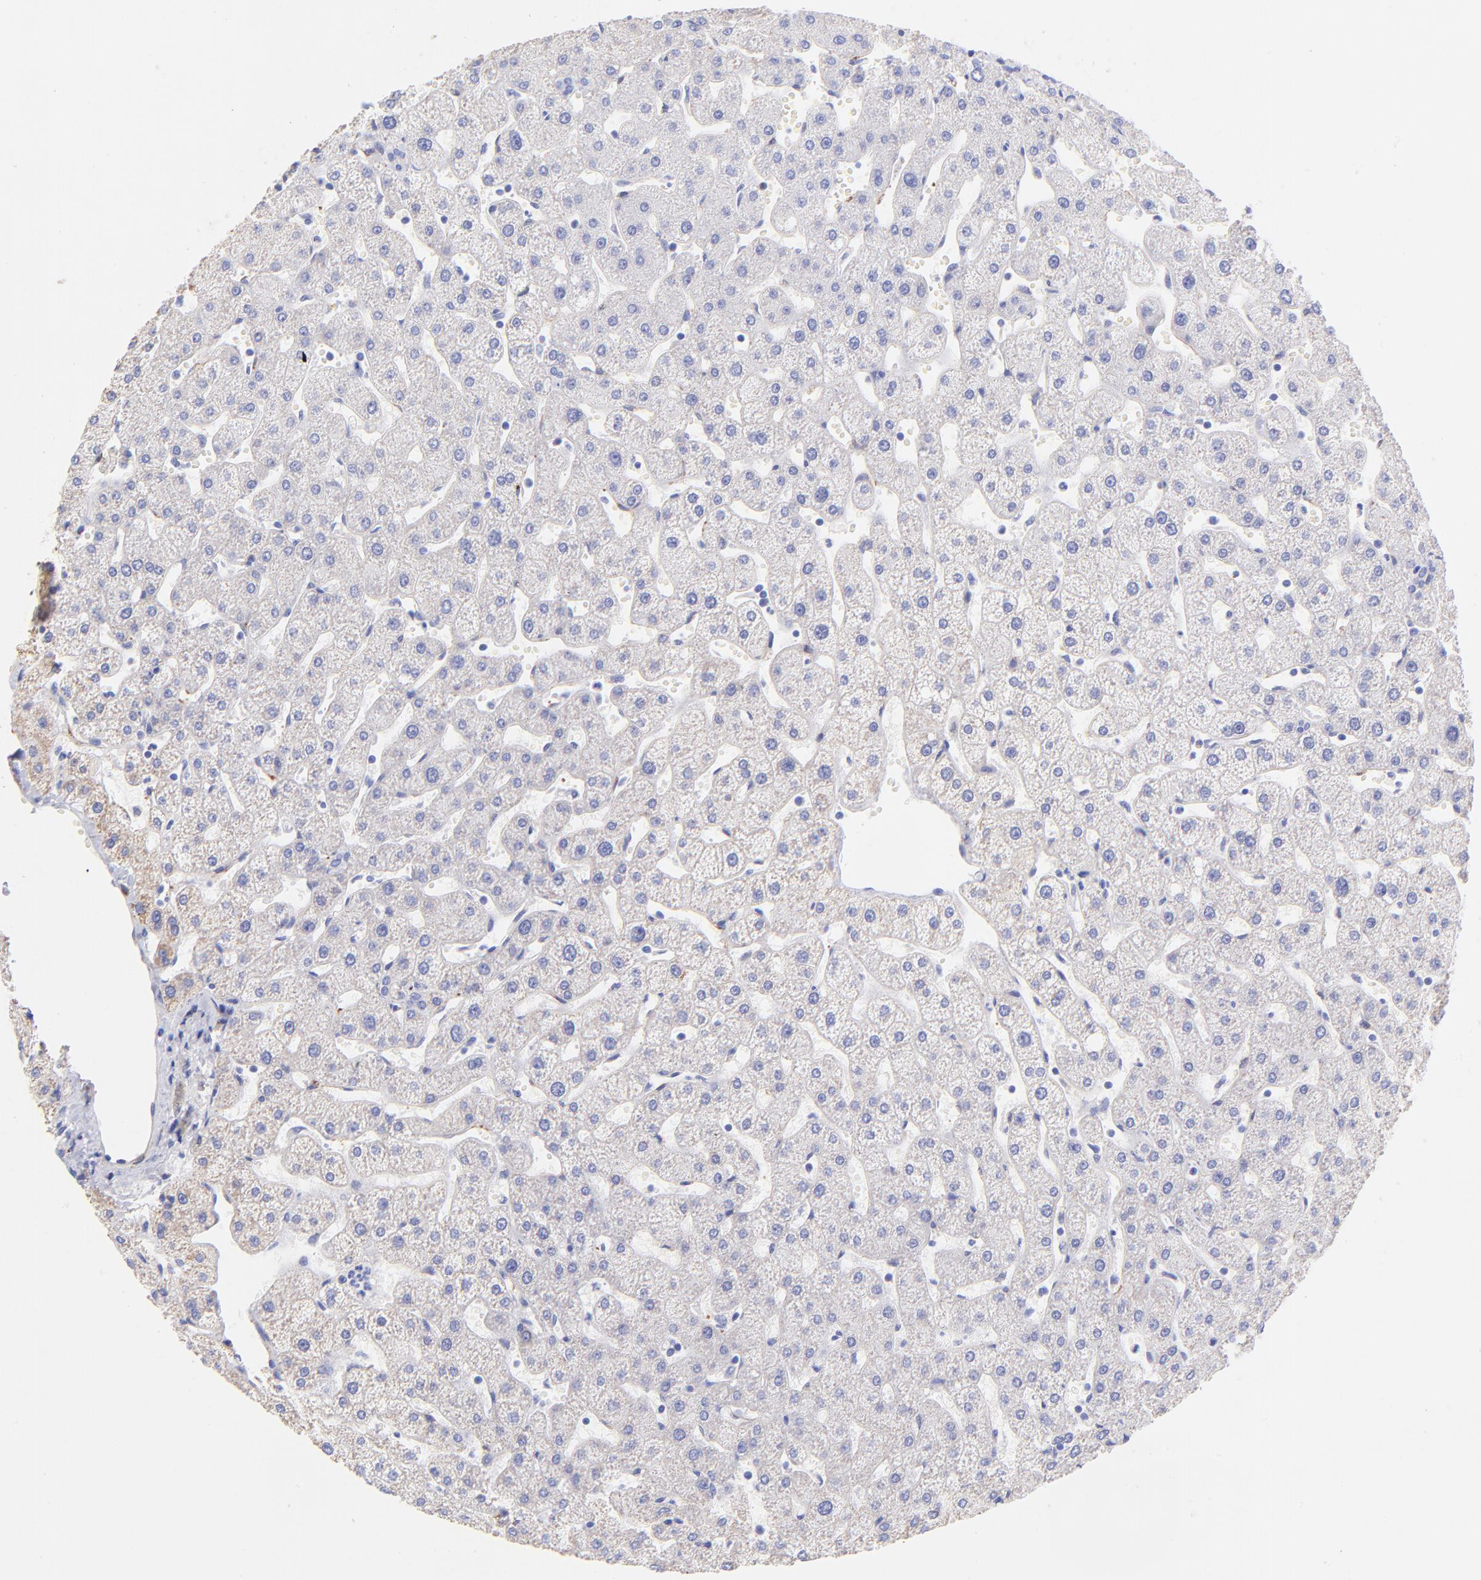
{"staining": {"intensity": "negative", "quantity": "none", "location": "none"}, "tissue": "liver", "cell_type": "Cholangiocytes", "image_type": "normal", "snomed": [{"axis": "morphology", "description": "Normal tissue, NOS"}, {"axis": "topography", "description": "Liver"}], "caption": "Cholangiocytes show no significant expression in normal liver. Nuclei are stained in blue.", "gene": "SPARC", "patient": {"sex": "male", "age": 67}}